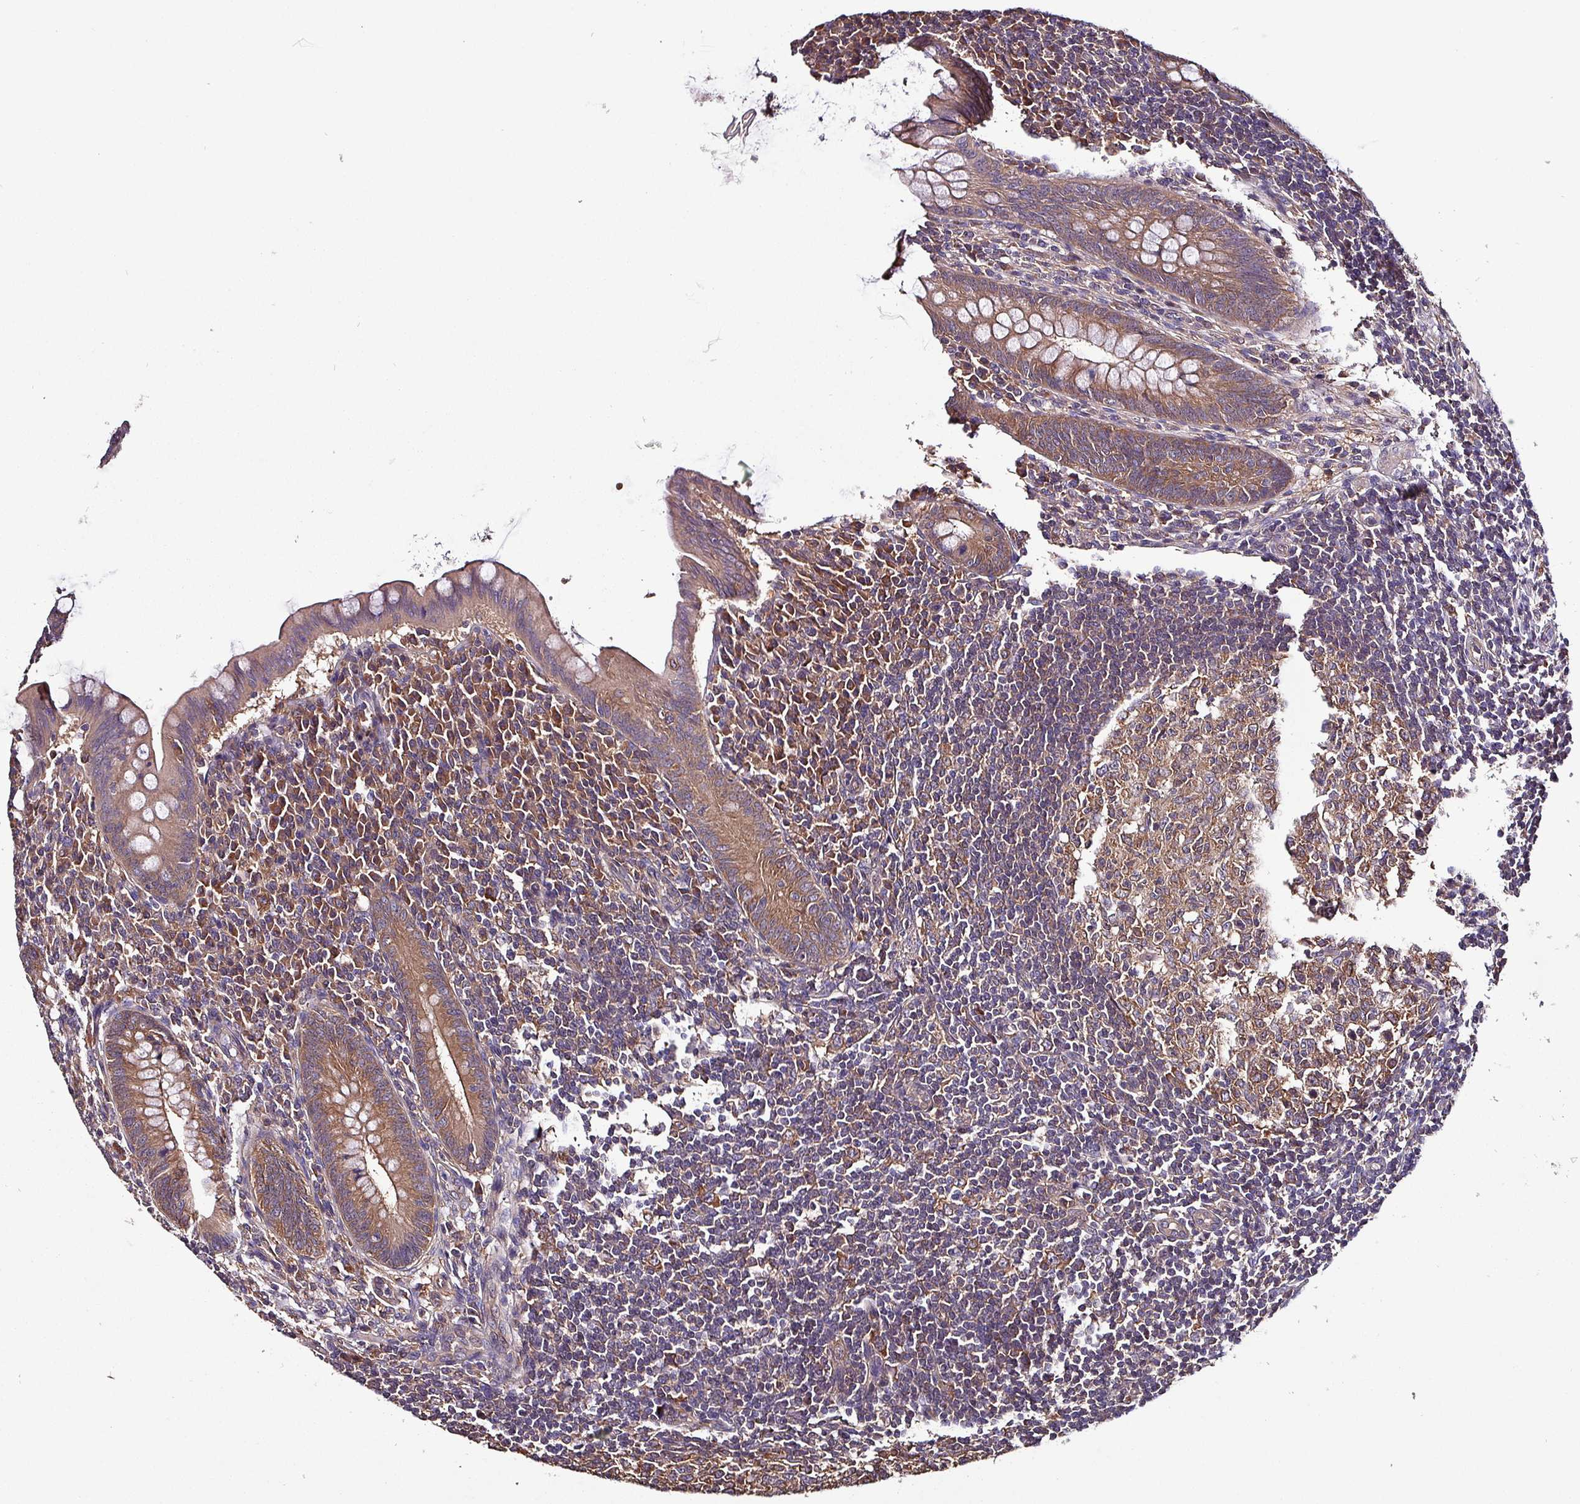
{"staining": {"intensity": "moderate", "quantity": ">75%", "location": "cytoplasmic/membranous"}, "tissue": "appendix", "cell_type": "Glandular cells", "image_type": "normal", "snomed": [{"axis": "morphology", "description": "Normal tissue, NOS"}, {"axis": "topography", "description": "Appendix"}], "caption": "Appendix was stained to show a protein in brown. There is medium levels of moderate cytoplasmic/membranous positivity in about >75% of glandular cells.", "gene": "PAFAH1B2", "patient": {"sex": "female", "age": 33}}